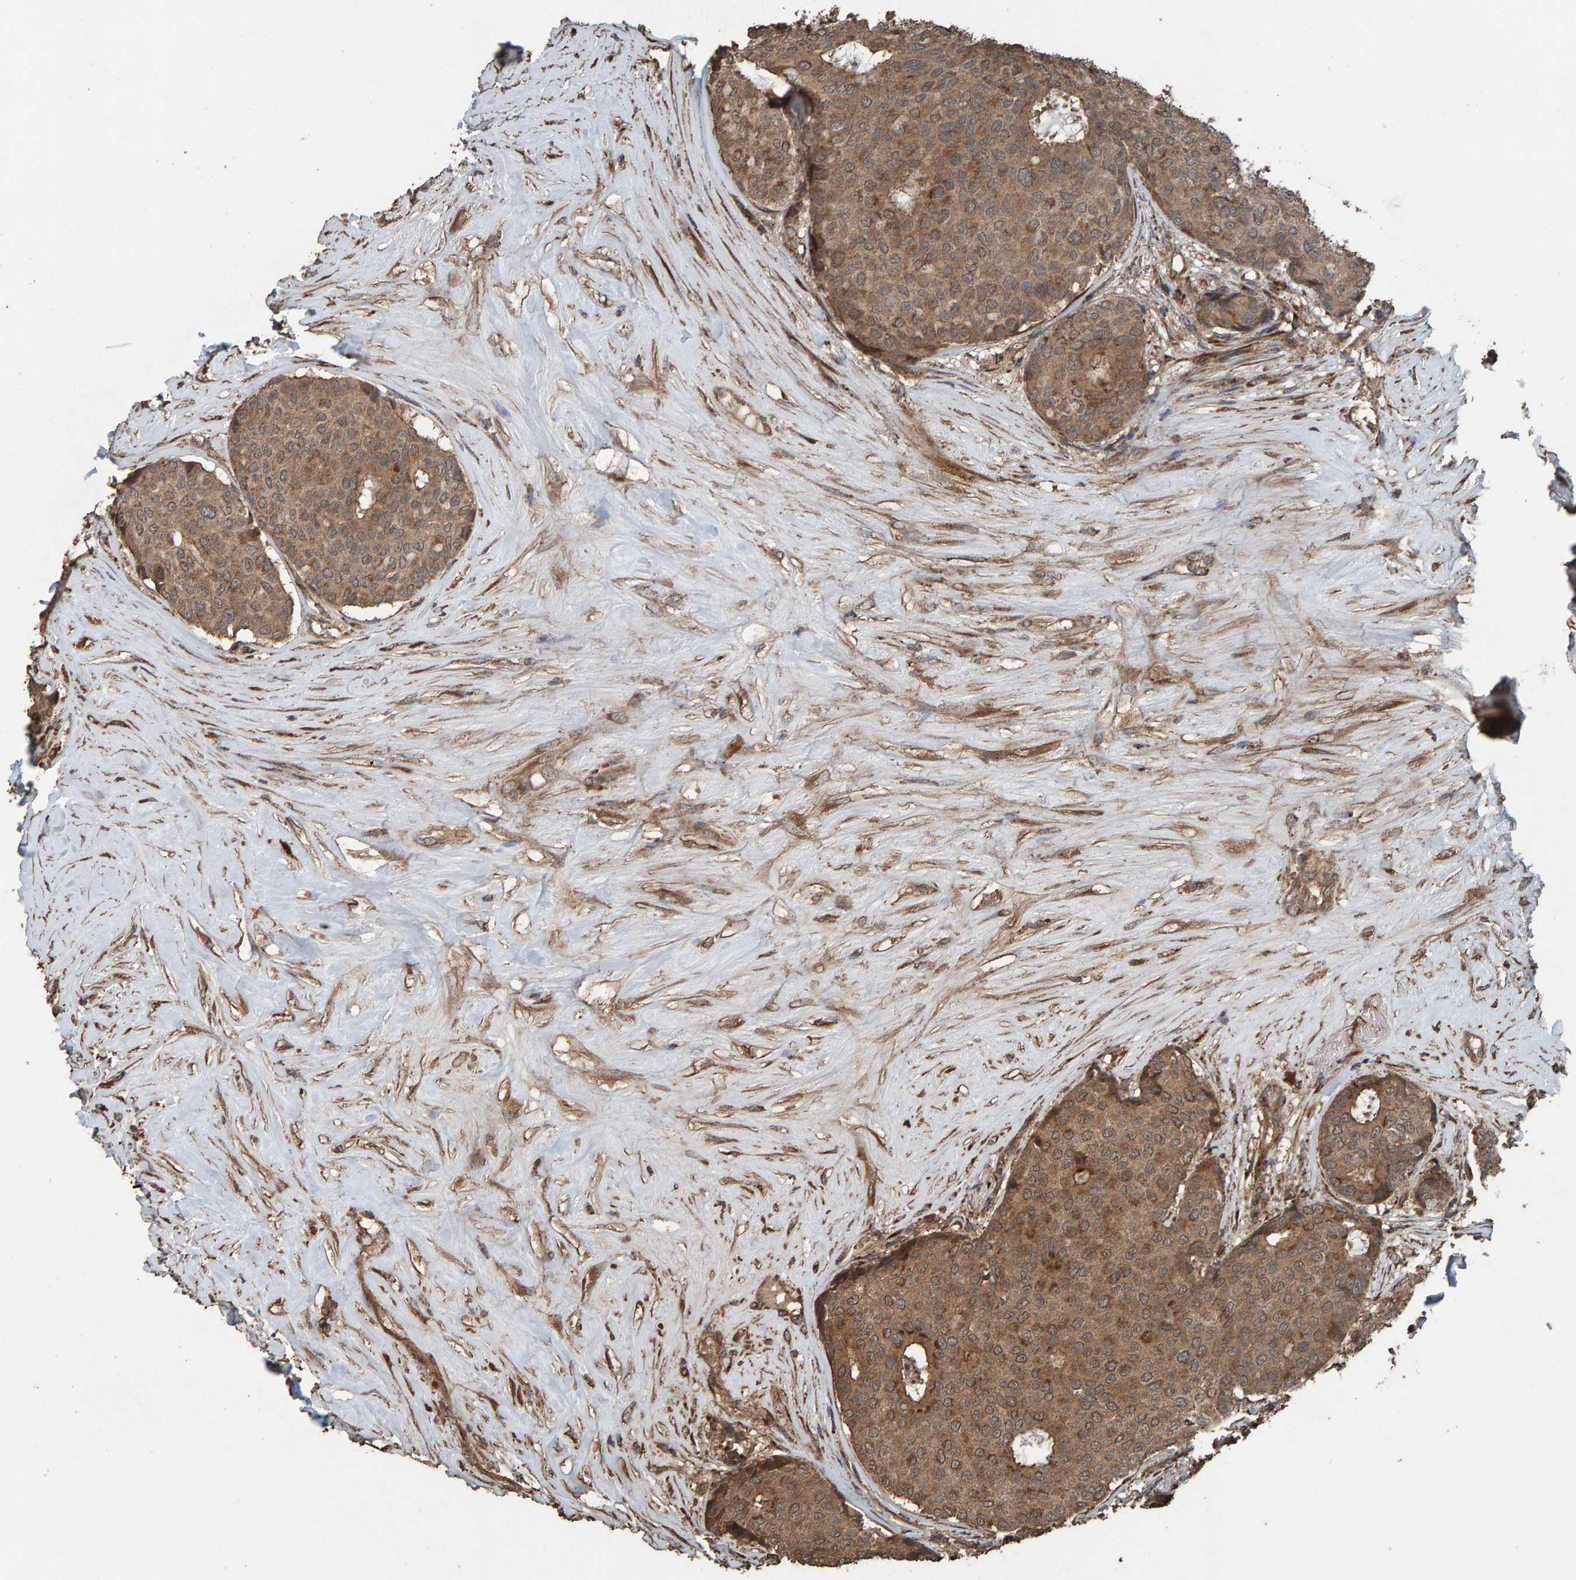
{"staining": {"intensity": "moderate", "quantity": ">75%", "location": "cytoplasmic/membranous"}, "tissue": "breast cancer", "cell_type": "Tumor cells", "image_type": "cancer", "snomed": [{"axis": "morphology", "description": "Duct carcinoma"}, {"axis": "topography", "description": "Breast"}], "caption": "The micrograph demonstrates immunohistochemical staining of infiltrating ductal carcinoma (breast). There is moderate cytoplasmic/membranous expression is seen in approximately >75% of tumor cells.", "gene": "DUS1L", "patient": {"sex": "female", "age": 75}}